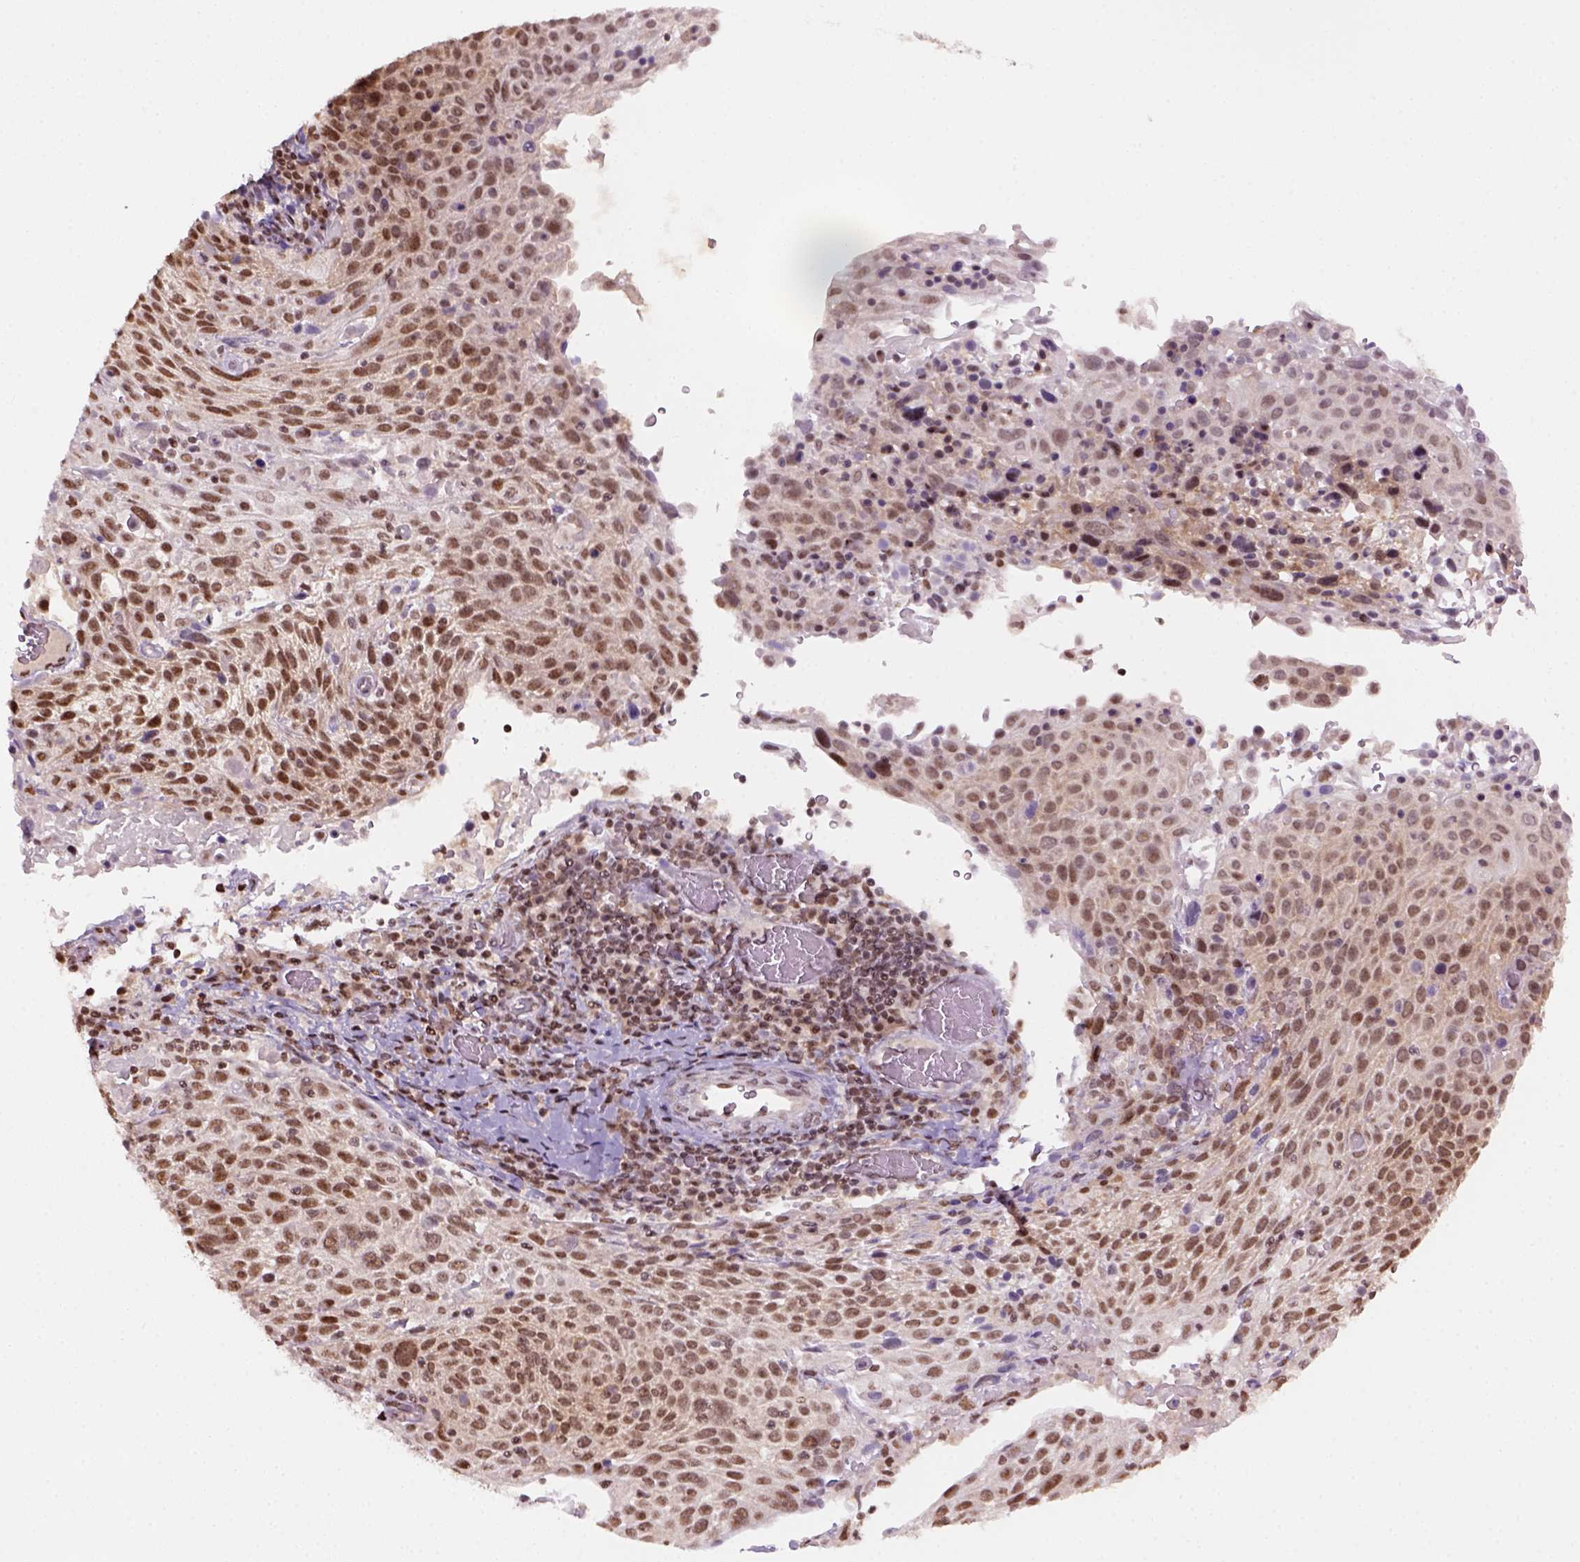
{"staining": {"intensity": "moderate", "quantity": ">75%", "location": "nuclear"}, "tissue": "cervical cancer", "cell_type": "Tumor cells", "image_type": "cancer", "snomed": [{"axis": "morphology", "description": "Squamous cell carcinoma, NOS"}, {"axis": "topography", "description": "Cervix"}], "caption": "A medium amount of moderate nuclear positivity is appreciated in approximately >75% of tumor cells in cervical cancer tissue.", "gene": "GOT1", "patient": {"sex": "female", "age": 61}}